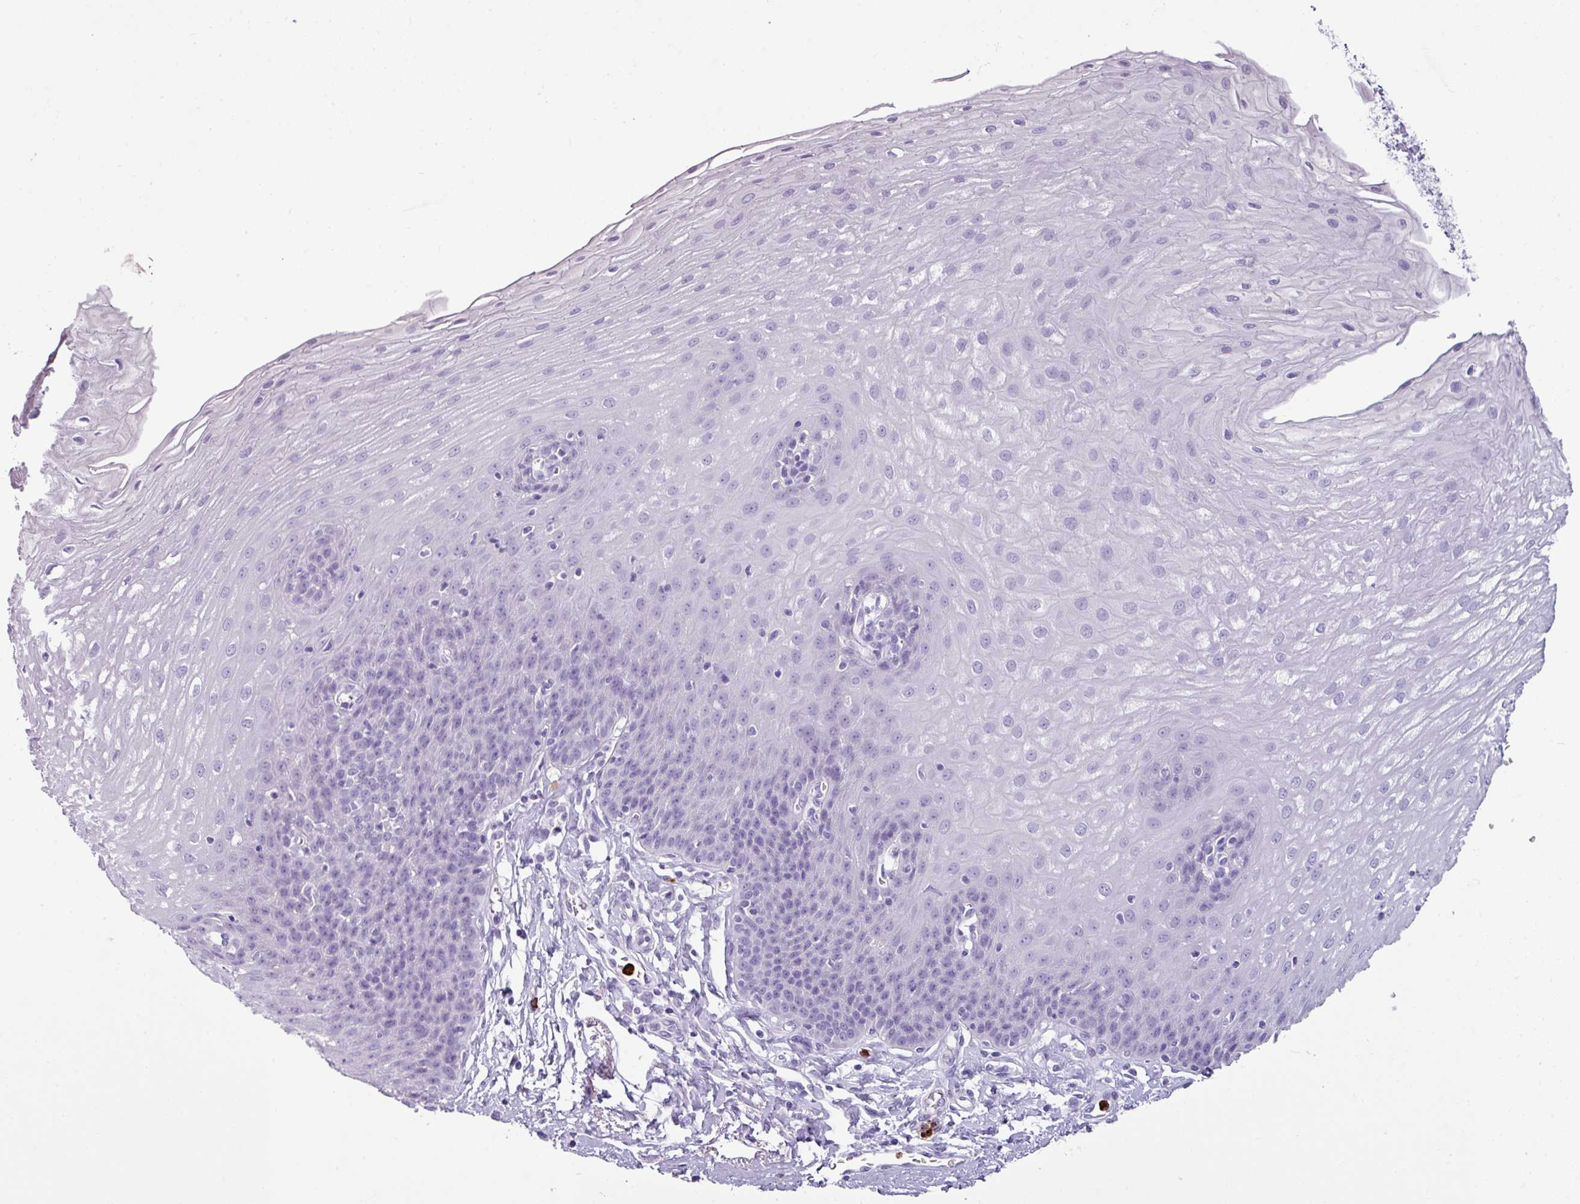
{"staining": {"intensity": "negative", "quantity": "none", "location": "none"}, "tissue": "esophagus", "cell_type": "Squamous epithelial cells", "image_type": "normal", "snomed": [{"axis": "morphology", "description": "Normal tissue, NOS"}, {"axis": "topography", "description": "Esophagus"}], "caption": "Immunohistochemistry (IHC) micrograph of unremarkable esophagus: esophagus stained with DAB (3,3'-diaminobenzidine) reveals no significant protein staining in squamous epithelial cells. (DAB (3,3'-diaminobenzidine) IHC, high magnification).", "gene": "CTSG", "patient": {"sex": "female", "age": 81}}